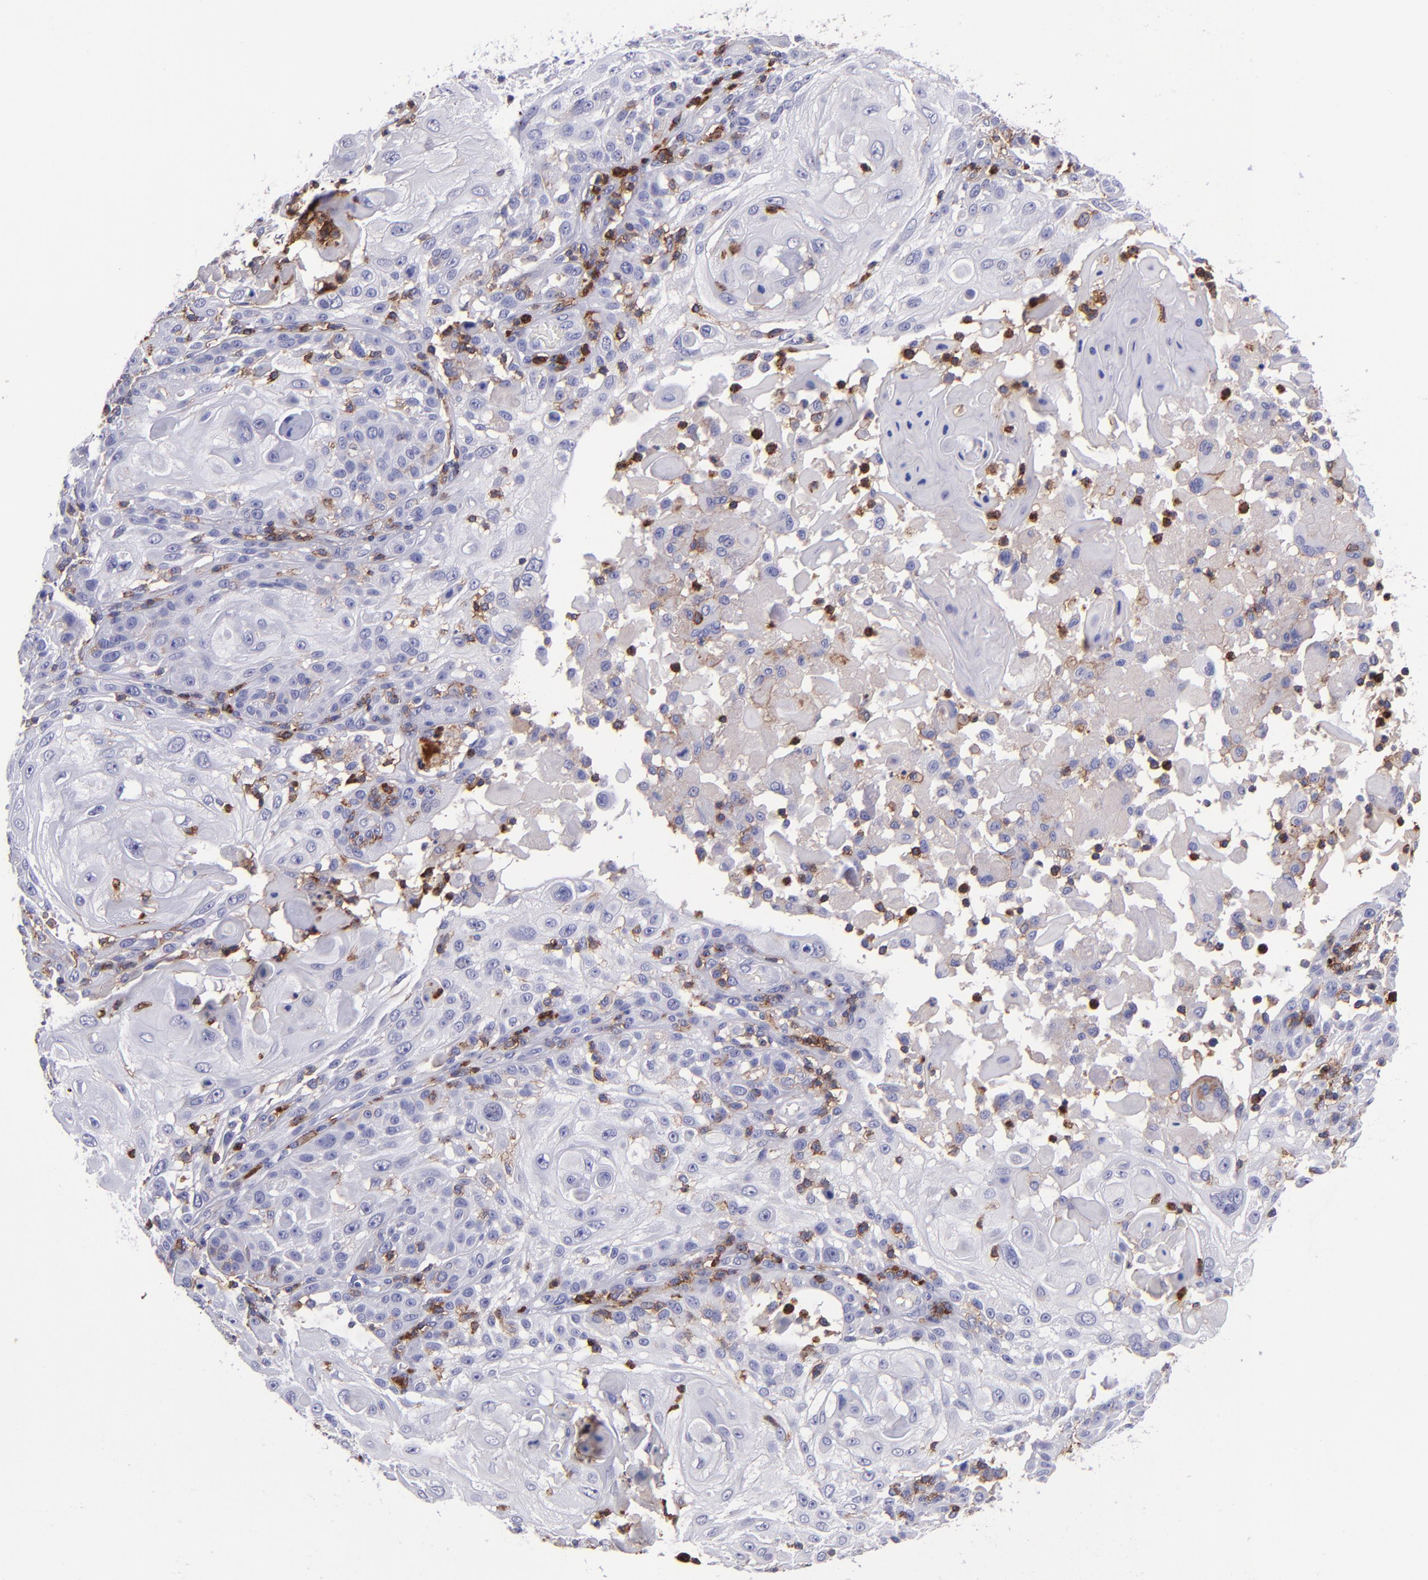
{"staining": {"intensity": "weak", "quantity": "<25%", "location": "cytoplasmic/membranous"}, "tissue": "skin cancer", "cell_type": "Tumor cells", "image_type": "cancer", "snomed": [{"axis": "morphology", "description": "Squamous cell carcinoma, NOS"}, {"axis": "topography", "description": "Skin"}], "caption": "Micrograph shows no significant protein positivity in tumor cells of skin cancer.", "gene": "ICAM3", "patient": {"sex": "female", "age": 89}}